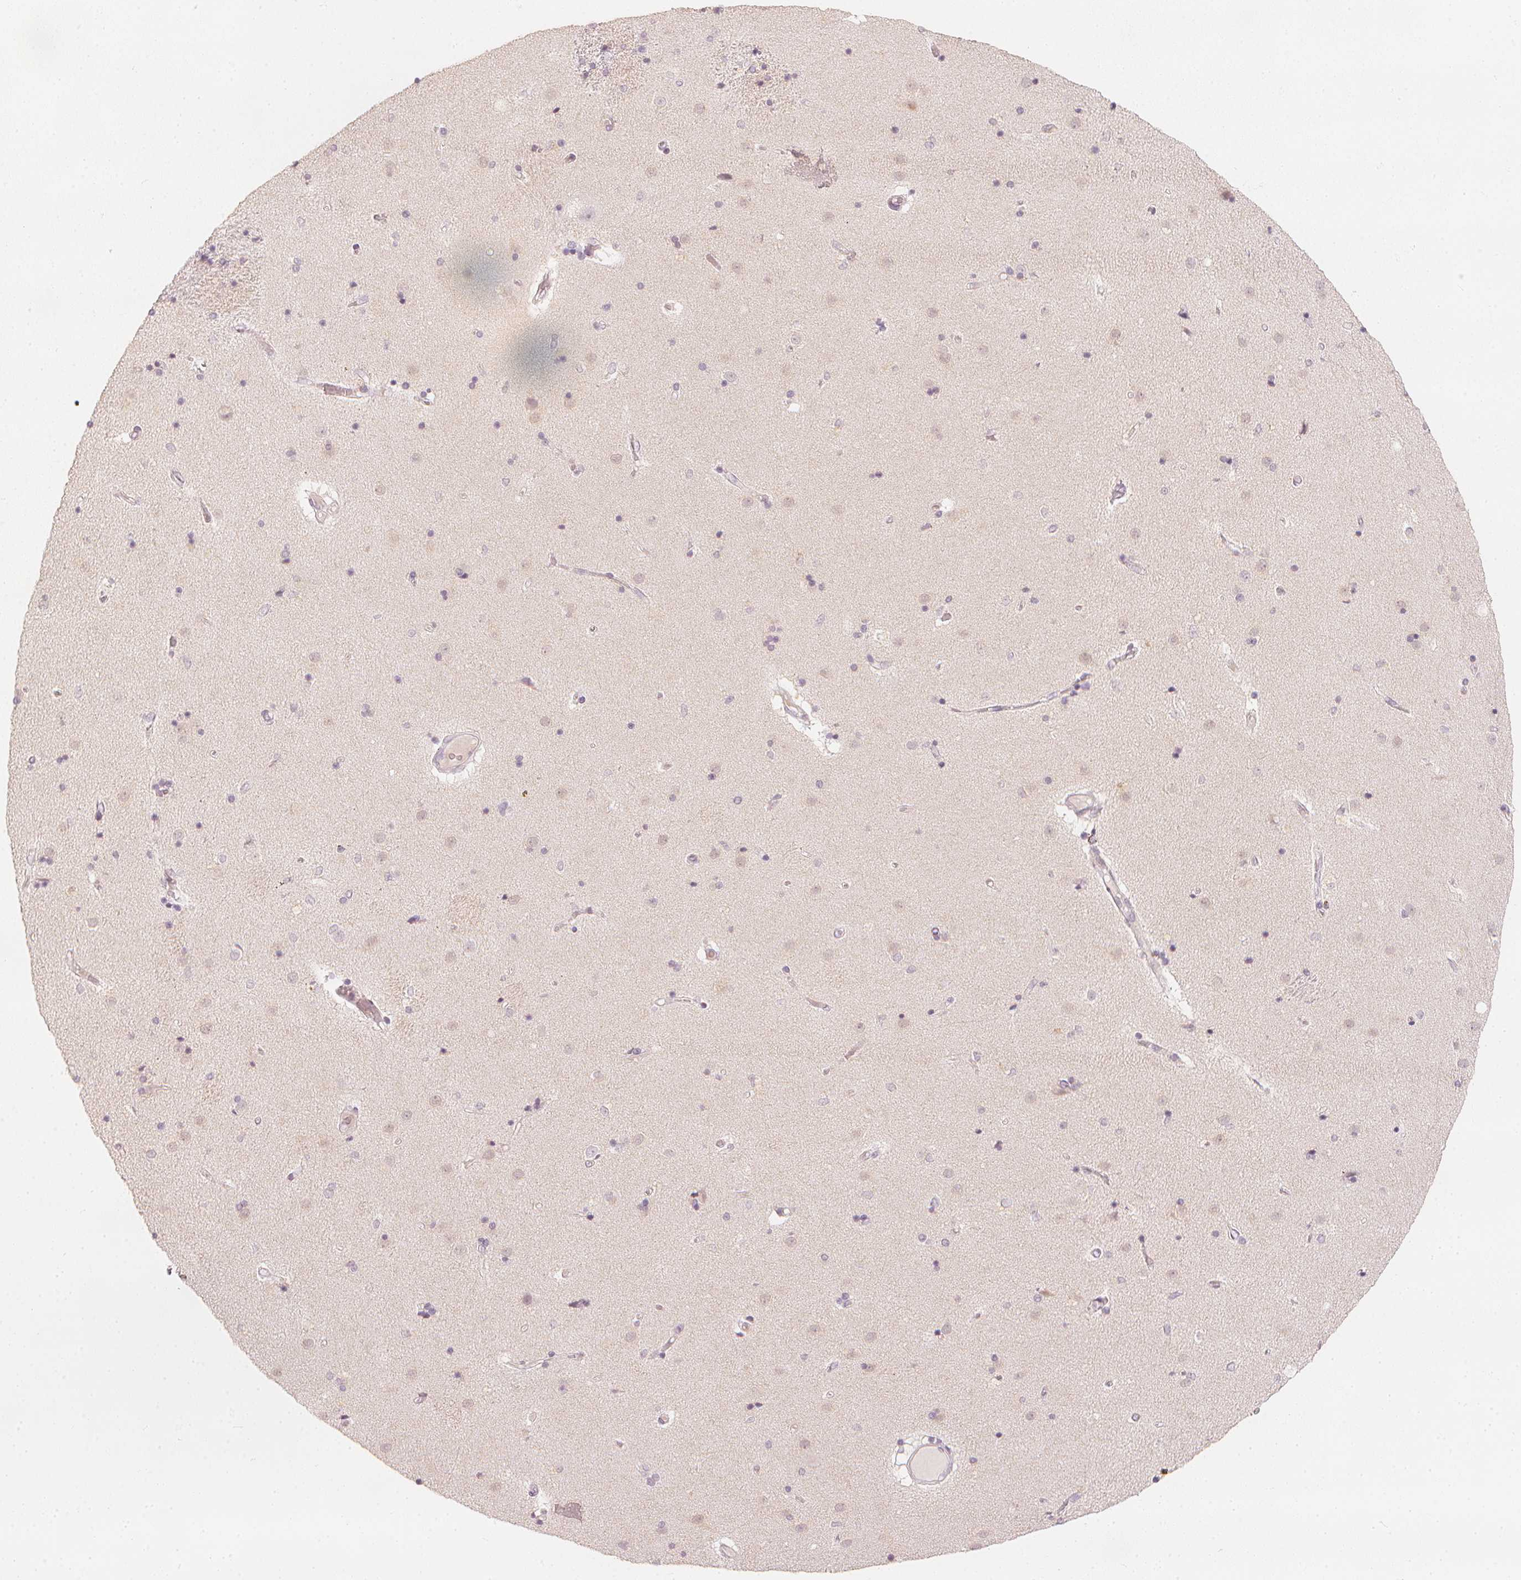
{"staining": {"intensity": "negative", "quantity": "none", "location": "none"}, "tissue": "caudate", "cell_type": "Glial cells", "image_type": "normal", "snomed": [{"axis": "morphology", "description": "Normal tissue, NOS"}, {"axis": "topography", "description": "Lateral ventricle wall"}], "caption": "The image shows no staining of glial cells in unremarkable caudate. (DAB (3,3'-diaminobenzidine) immunohistochemistry (IHC) visualized using brightfield microscopy, high magnification).", "gene": "CALB1", "patient": {"sex": "female", "age": 71}}